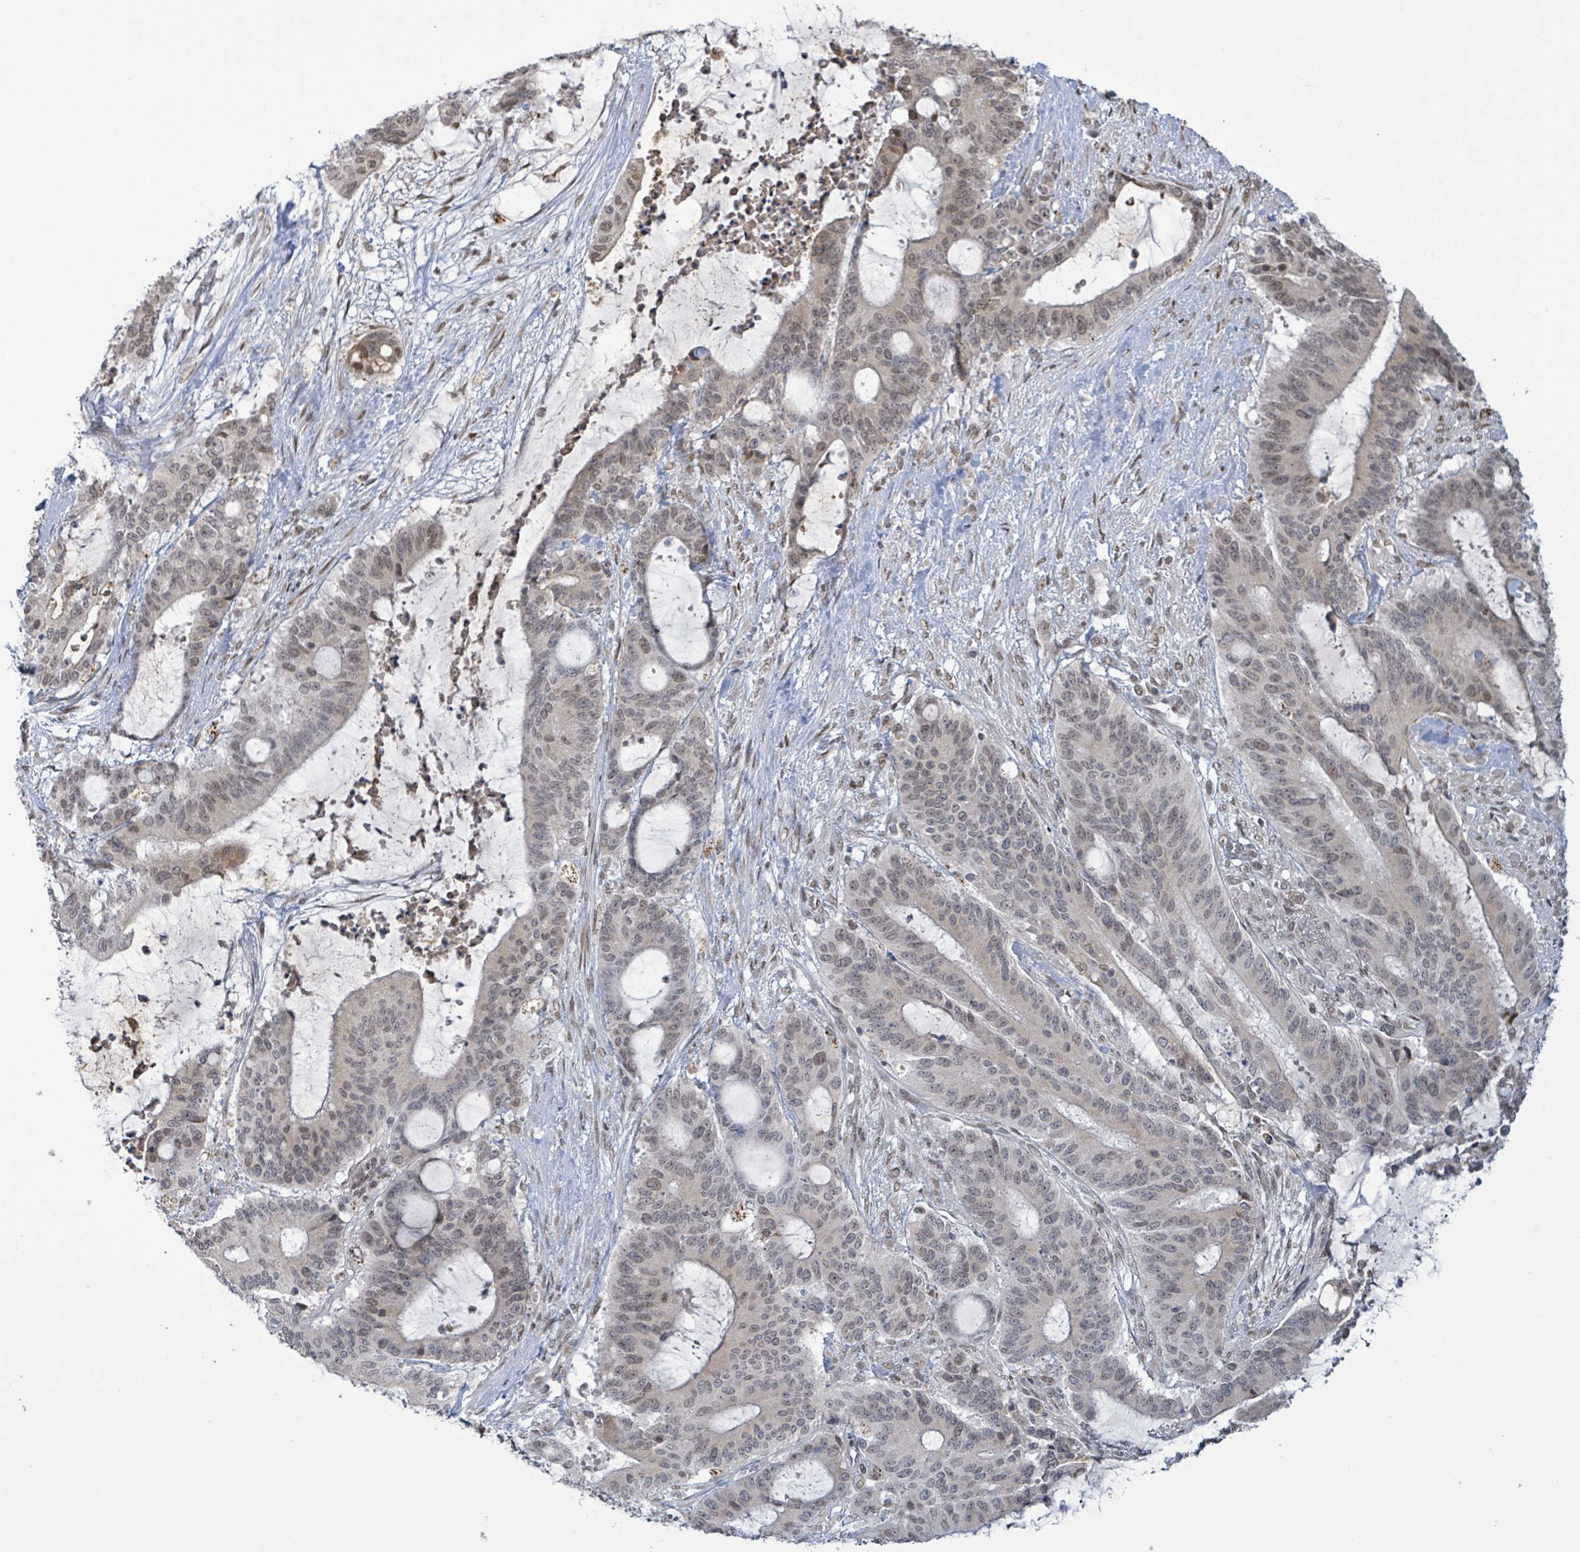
{"staining": {"intensity": "weak", "quantity": "<25%", "location": "nuclear"}, "tissue": "liver cancer", "cell_type": "Tumor cells", "image_type": "cancer", "snomed": [{"axis": "morphology", "description": "Normal tissue, NOS"}, {"axis": "morphology", "description": "Cholangiocarcinoma"}, {"axis": "topography", "description": "Liver"}, {"axis": "topography", "description": "Peripheral nerve tissue"}], "caption": "Immunohistochemistry micrograph of neoplastic tissue: cholangiocarcinoma (liver) stained with DAB (3,3'-diaminobenzidine) displays no significant protein positivity in tumor cells.", "gene": "SBF2", "patient": {"sex": "female", "age": 73}}